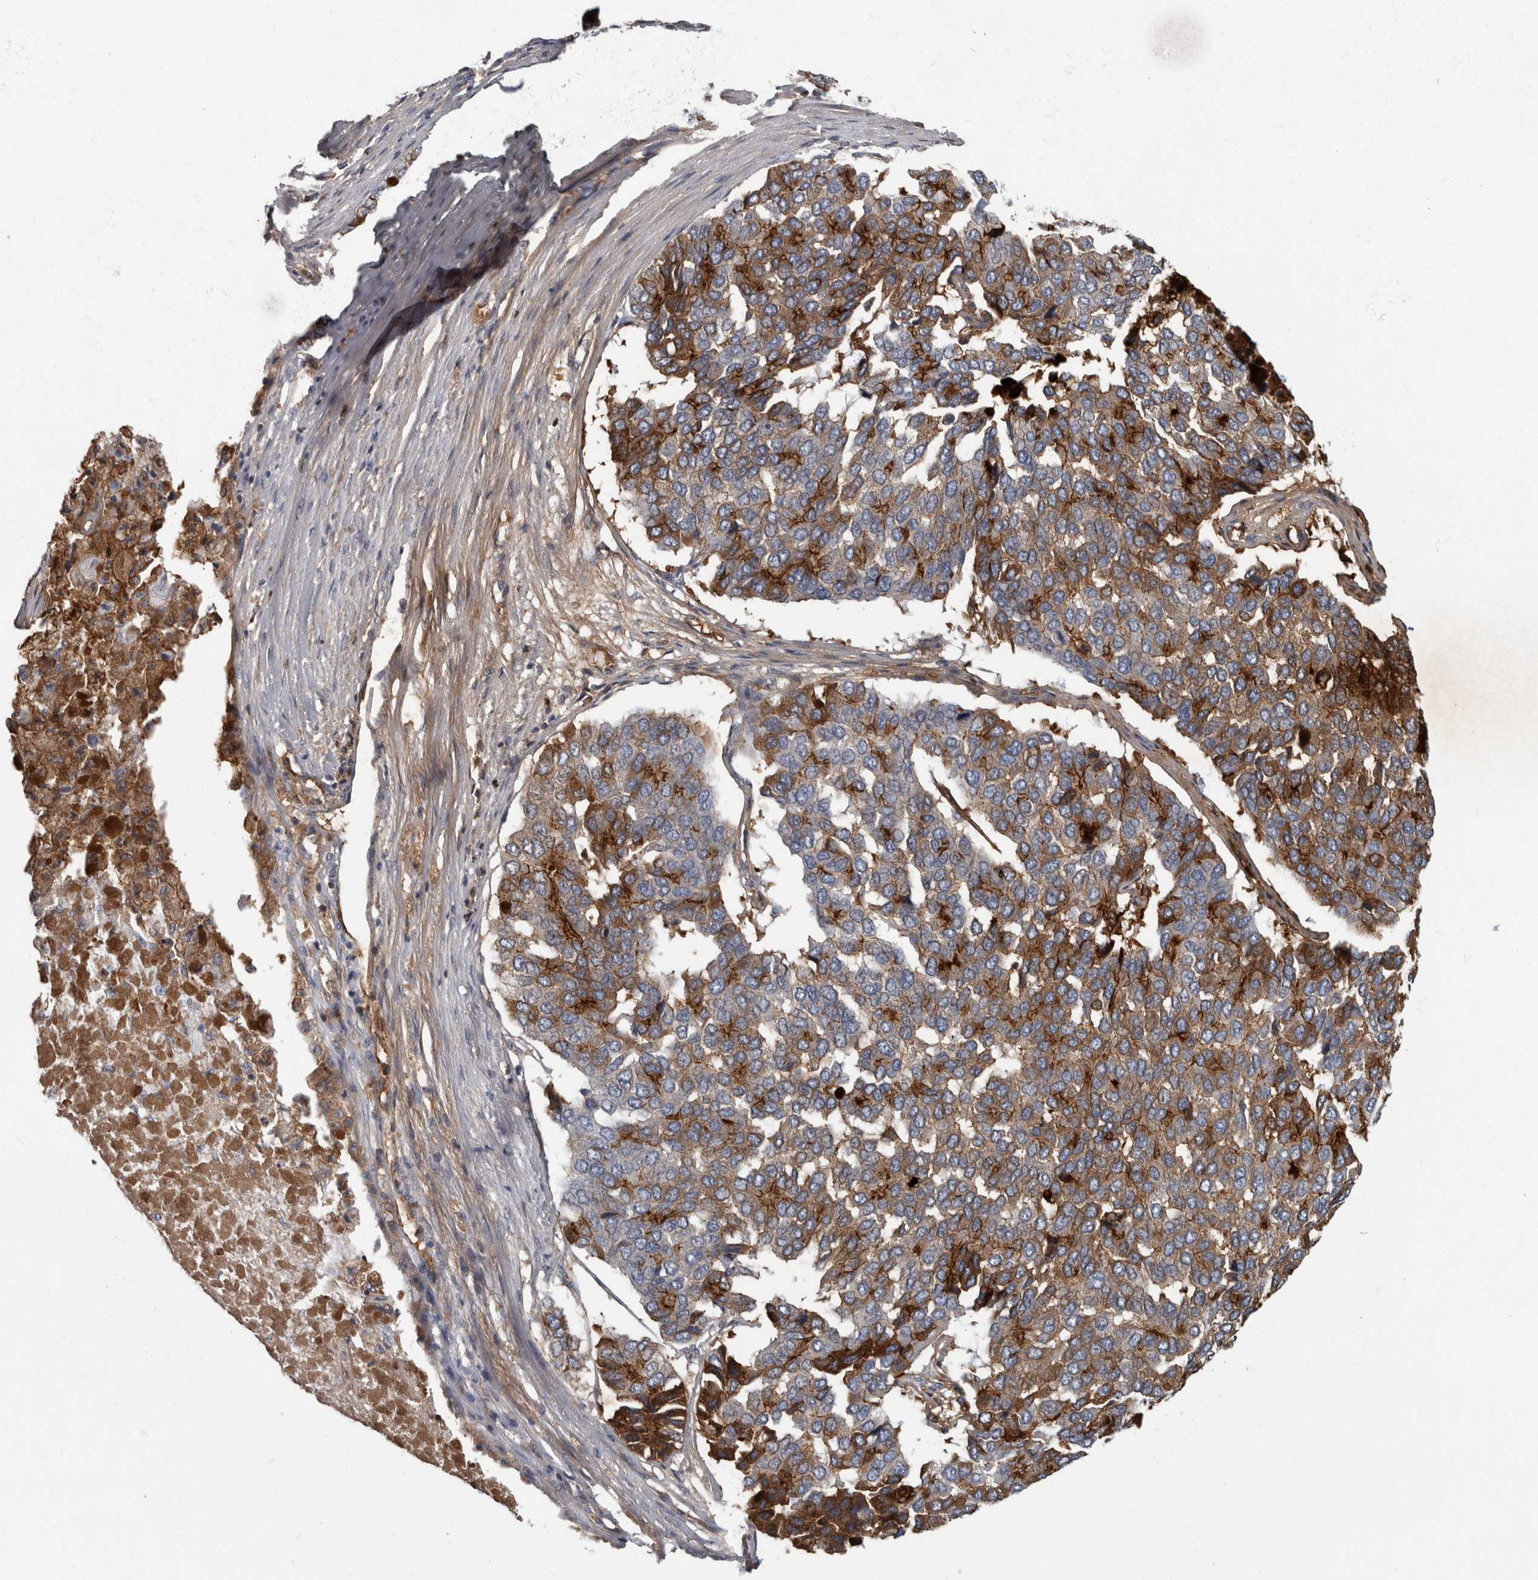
{"staining": {"intensity": "moderate", "quantity": ">75%", "location": "cytoplasmic/membranous"}, "tissue": "pancreatic cancer", "cell_type": "Tumor cells", "image_type": "cancer", "snomed": [{"axis": "morphology", "description": "Adenocarcinoma, NOS"}, {"axis": "topography", "description": "Pancreas"}], "caption": "This is a photomicrograph of immunohistochemistry (IHC) staining of adenocarcinoma (pancreatic), which shows moderate staining in the cytoplasmic/membranous of tumor cells.", "gene": "DSG2", "patient": {"sex": "male", "age": 50}}